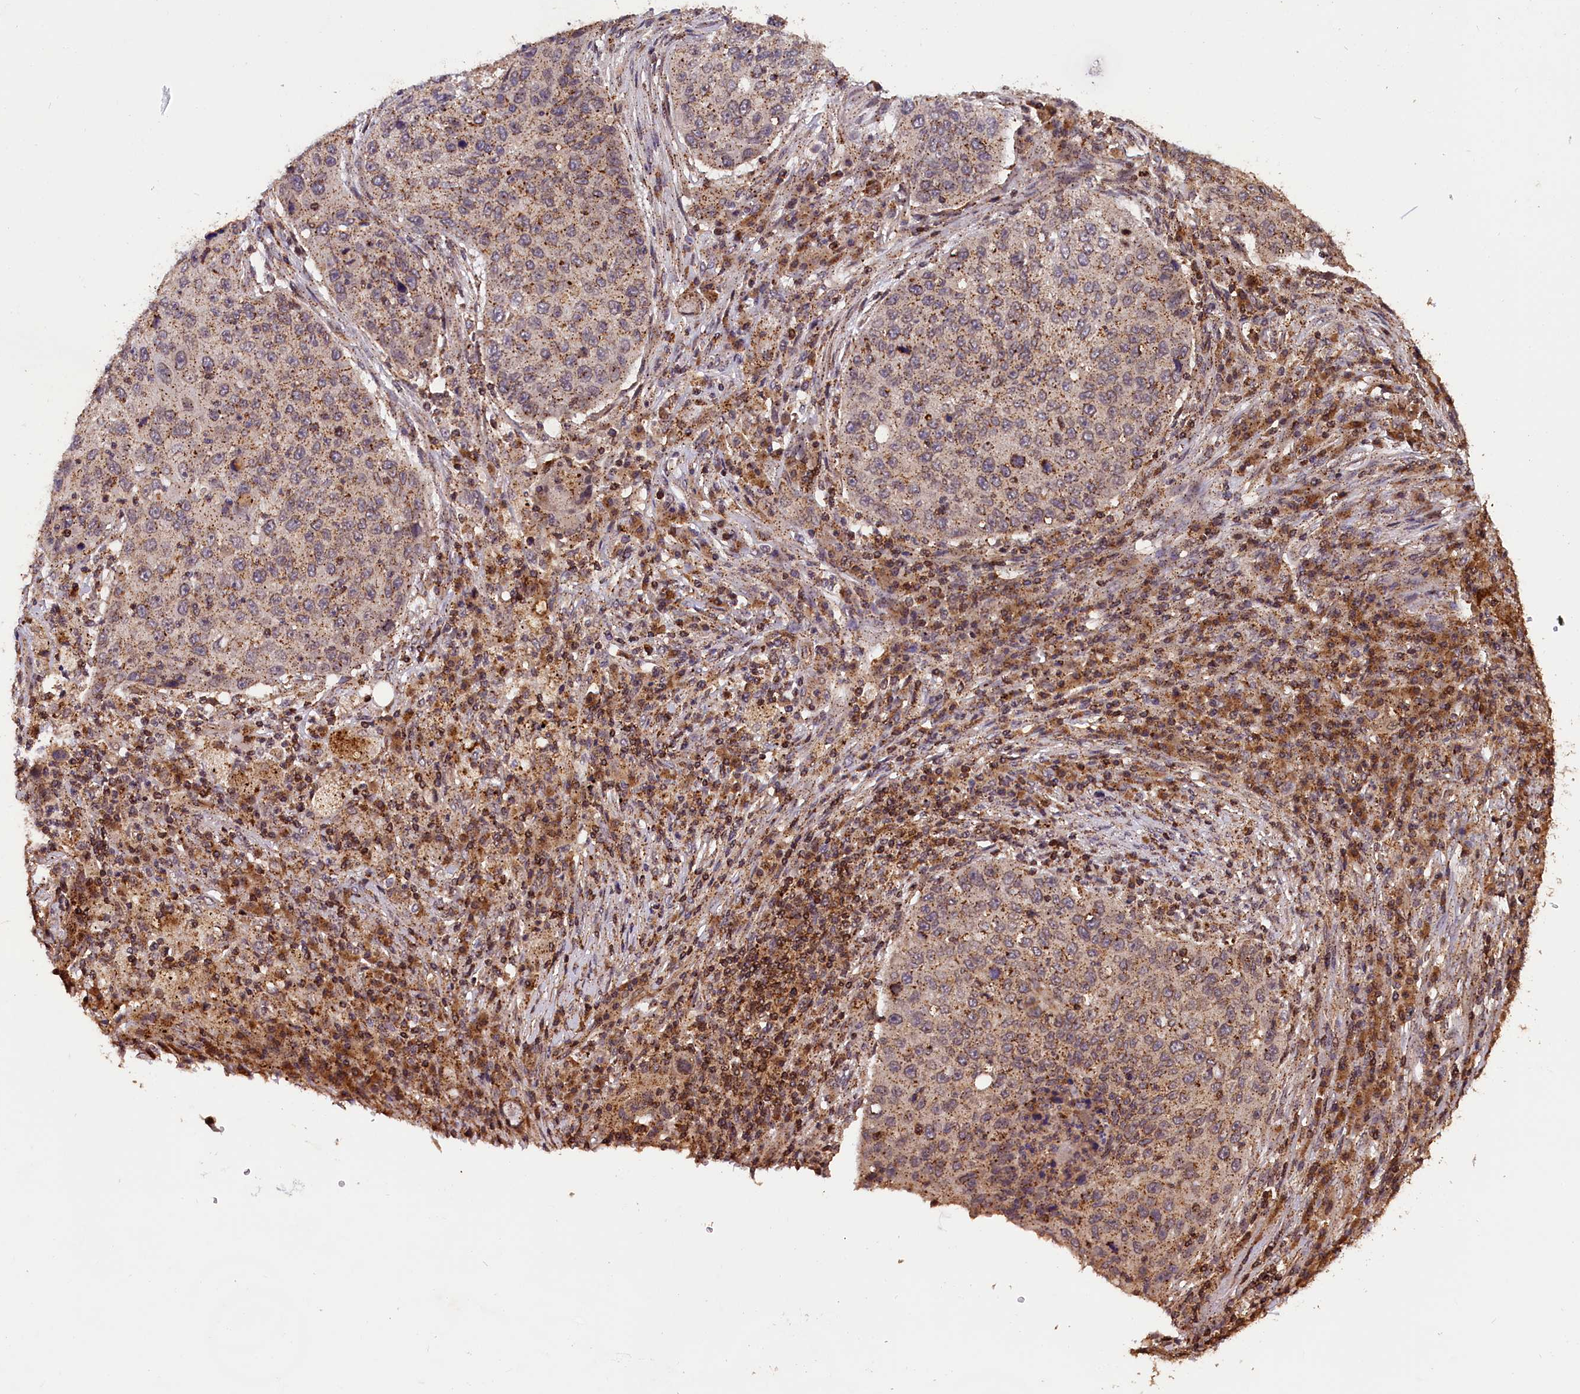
{"staining": {"intensity": "moderate", "quantity": ">75%", "location": "cytoplasmic/membranous"}, "tissue": "lung cancer", "cell_type": "Tumor cells", "image_type": "cancer", "snomed": [{"axis": "morphology", "description": "Squamous cell carcinoma, NOS"}, {"axis": "topography", "description": "Lung"}], "caption": "The histopathology image shows a brown stain indicating the presence of a protein in the cytoplasmic/membranous of tumor cells in lung cancer.", "gene": "IST1", "patient": {"sex": "female", "age": 63}}